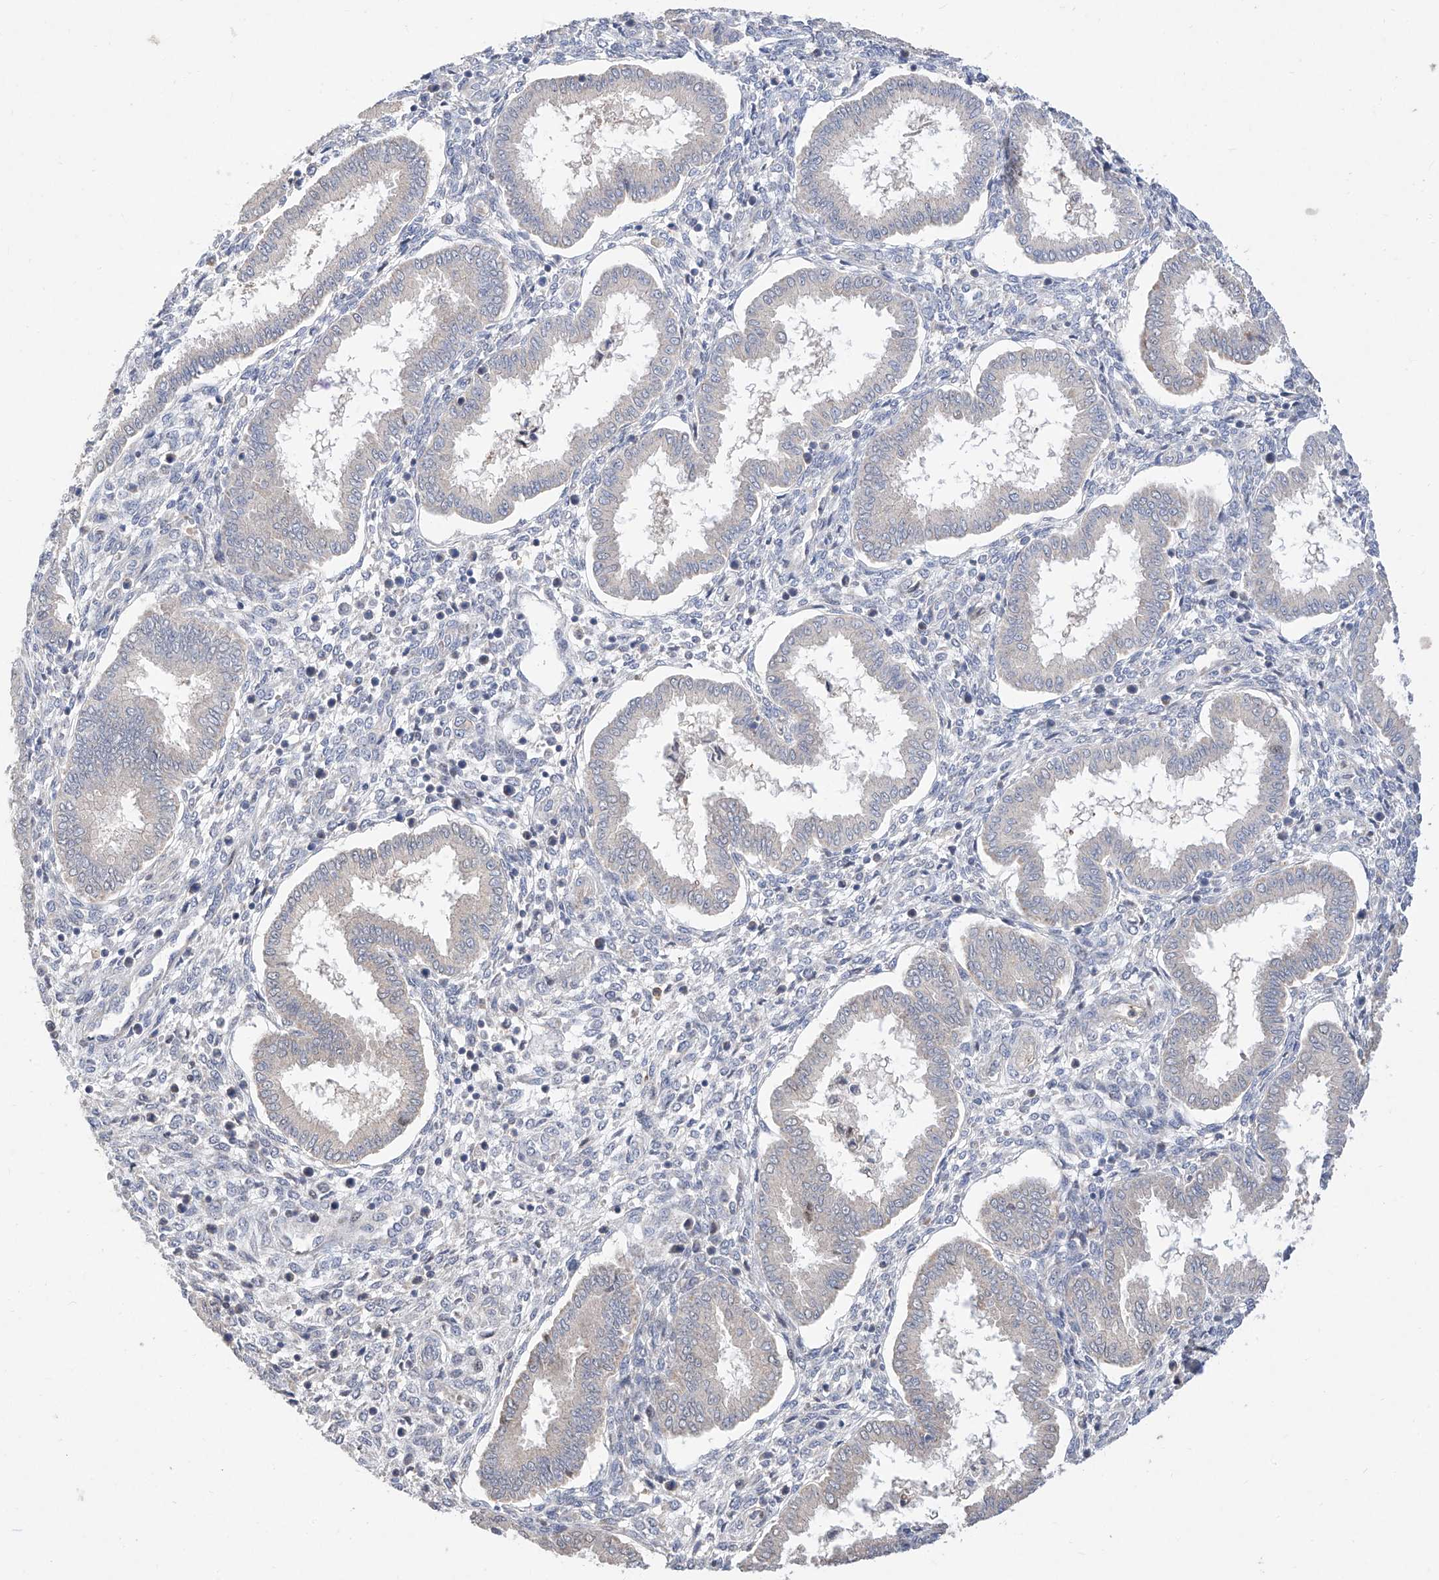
{"staining": {"intensity": "negative", "quantity": "none", "location": "none"}, "tissue": "endometrium", "cell_type": "Cells in endometrial stroma", "image_type": "normal", "snomed": [{"axis": "morphology", "description": "Normal tissue, NOS"}, {"axis": "topography", "description": "Endometrium"}], "caption": "Immunohistochemistry (IHC) photomicrograph of normal endometrium: endometrium stained with DAB demonstrates no significant protein positivity in cells in endometrial stroma.", "gene": "FUCA2", "patient": {"sex": "female", "age": 24}}